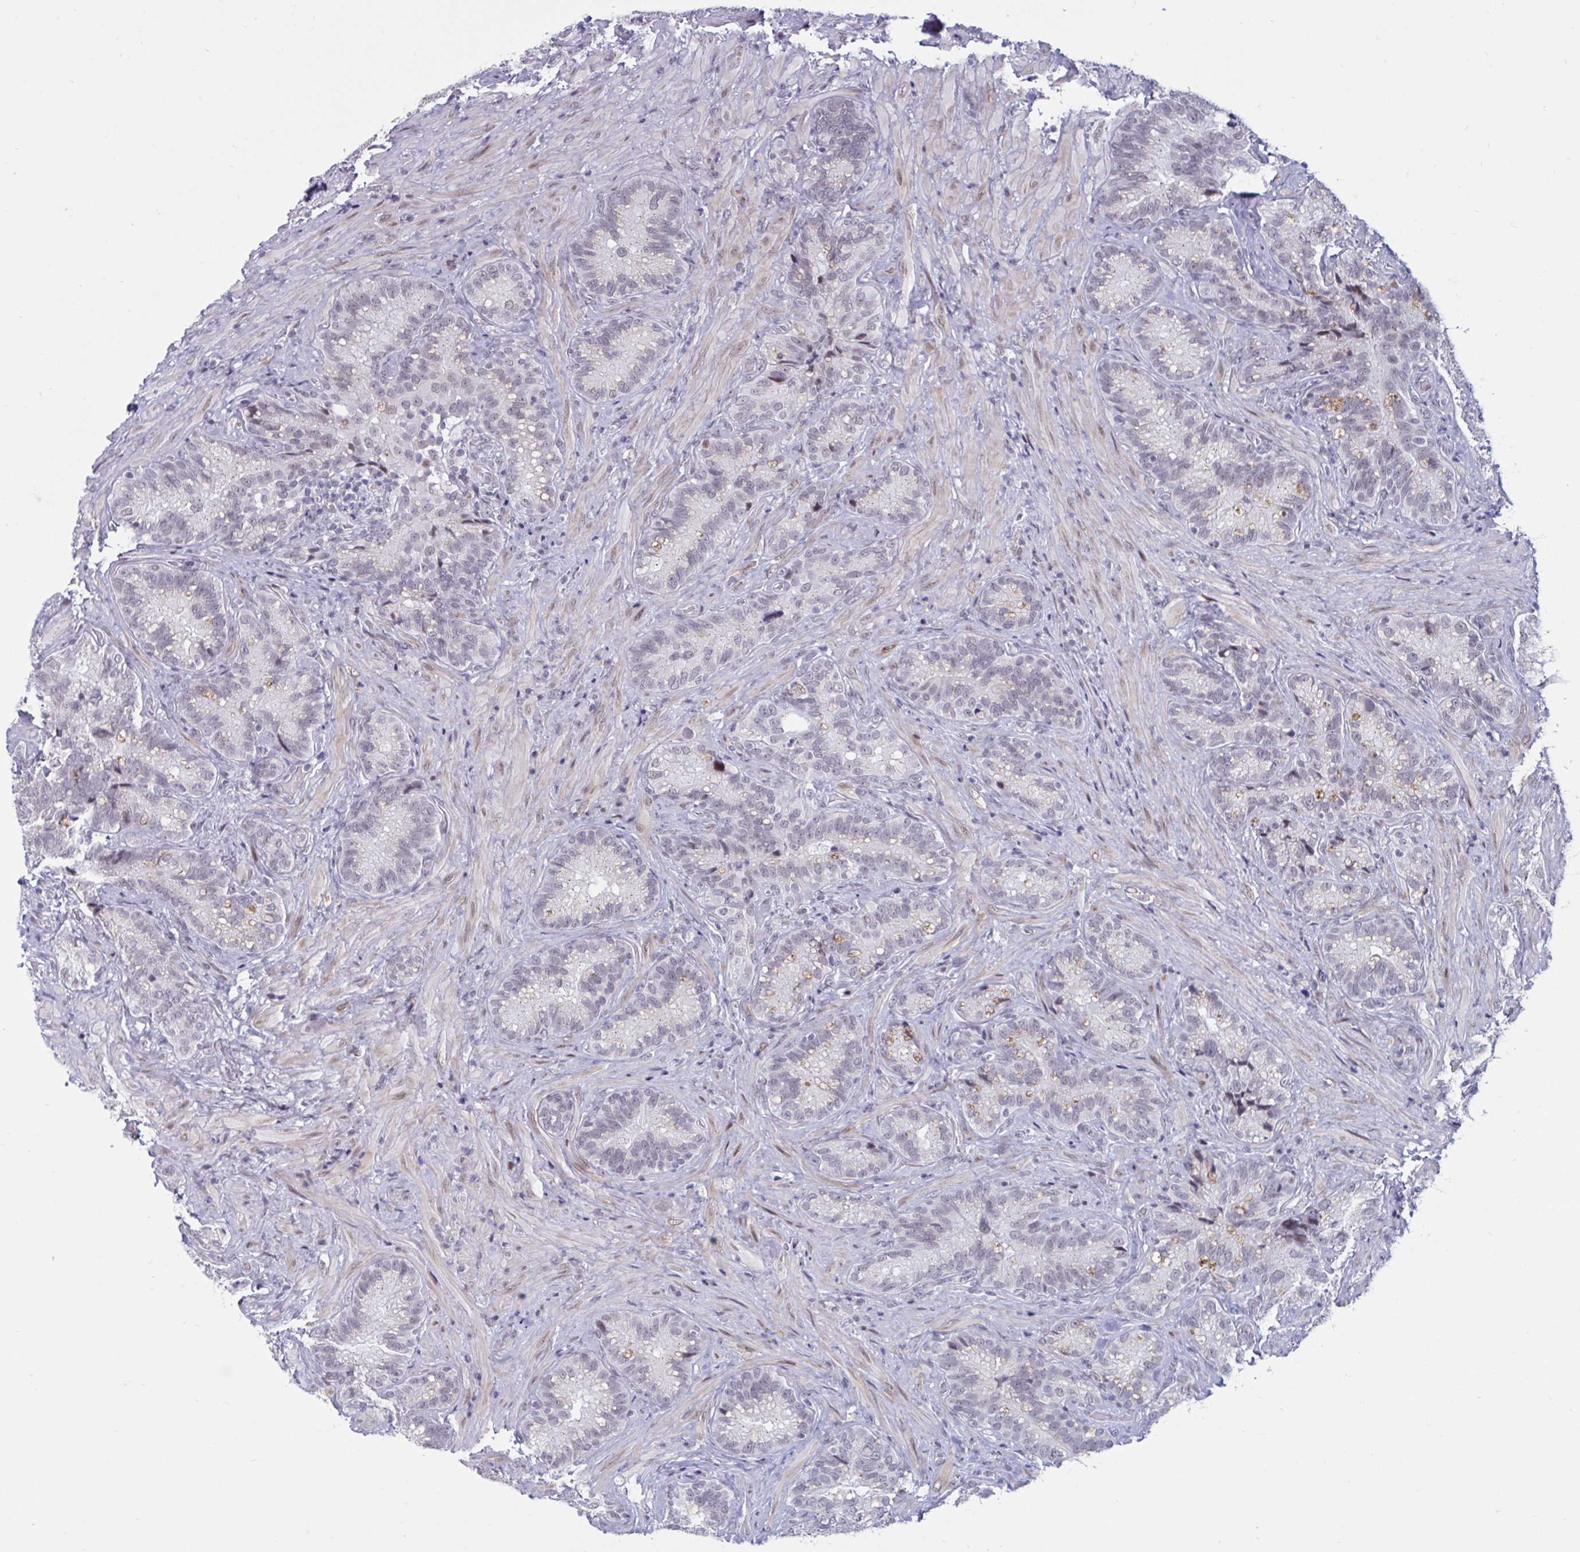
{"staining": {"intensity": "strong", "quantity": "<25%", "location": "cytoplasmic/membranous"}, "tissue": "seminal vesicle", "cell_type": "Glandular cells", "image_type": "normal", "snomed": [{"axis": "morphology", "description": "Normal tissue, NOS"}, {"axis": "topography", "description": "Seminal veicle"}], "caption": "Strong cytoplasmic/membranous protein positivity is present in about <25% of glandular cells in seminal vesicle. (DAB (3,3'-diaminobenzidine) = brown stain, brightfield microscopy at high magnification).", "gene": "HSD17B6", "patient": {"sex": "male", "age": 68}}